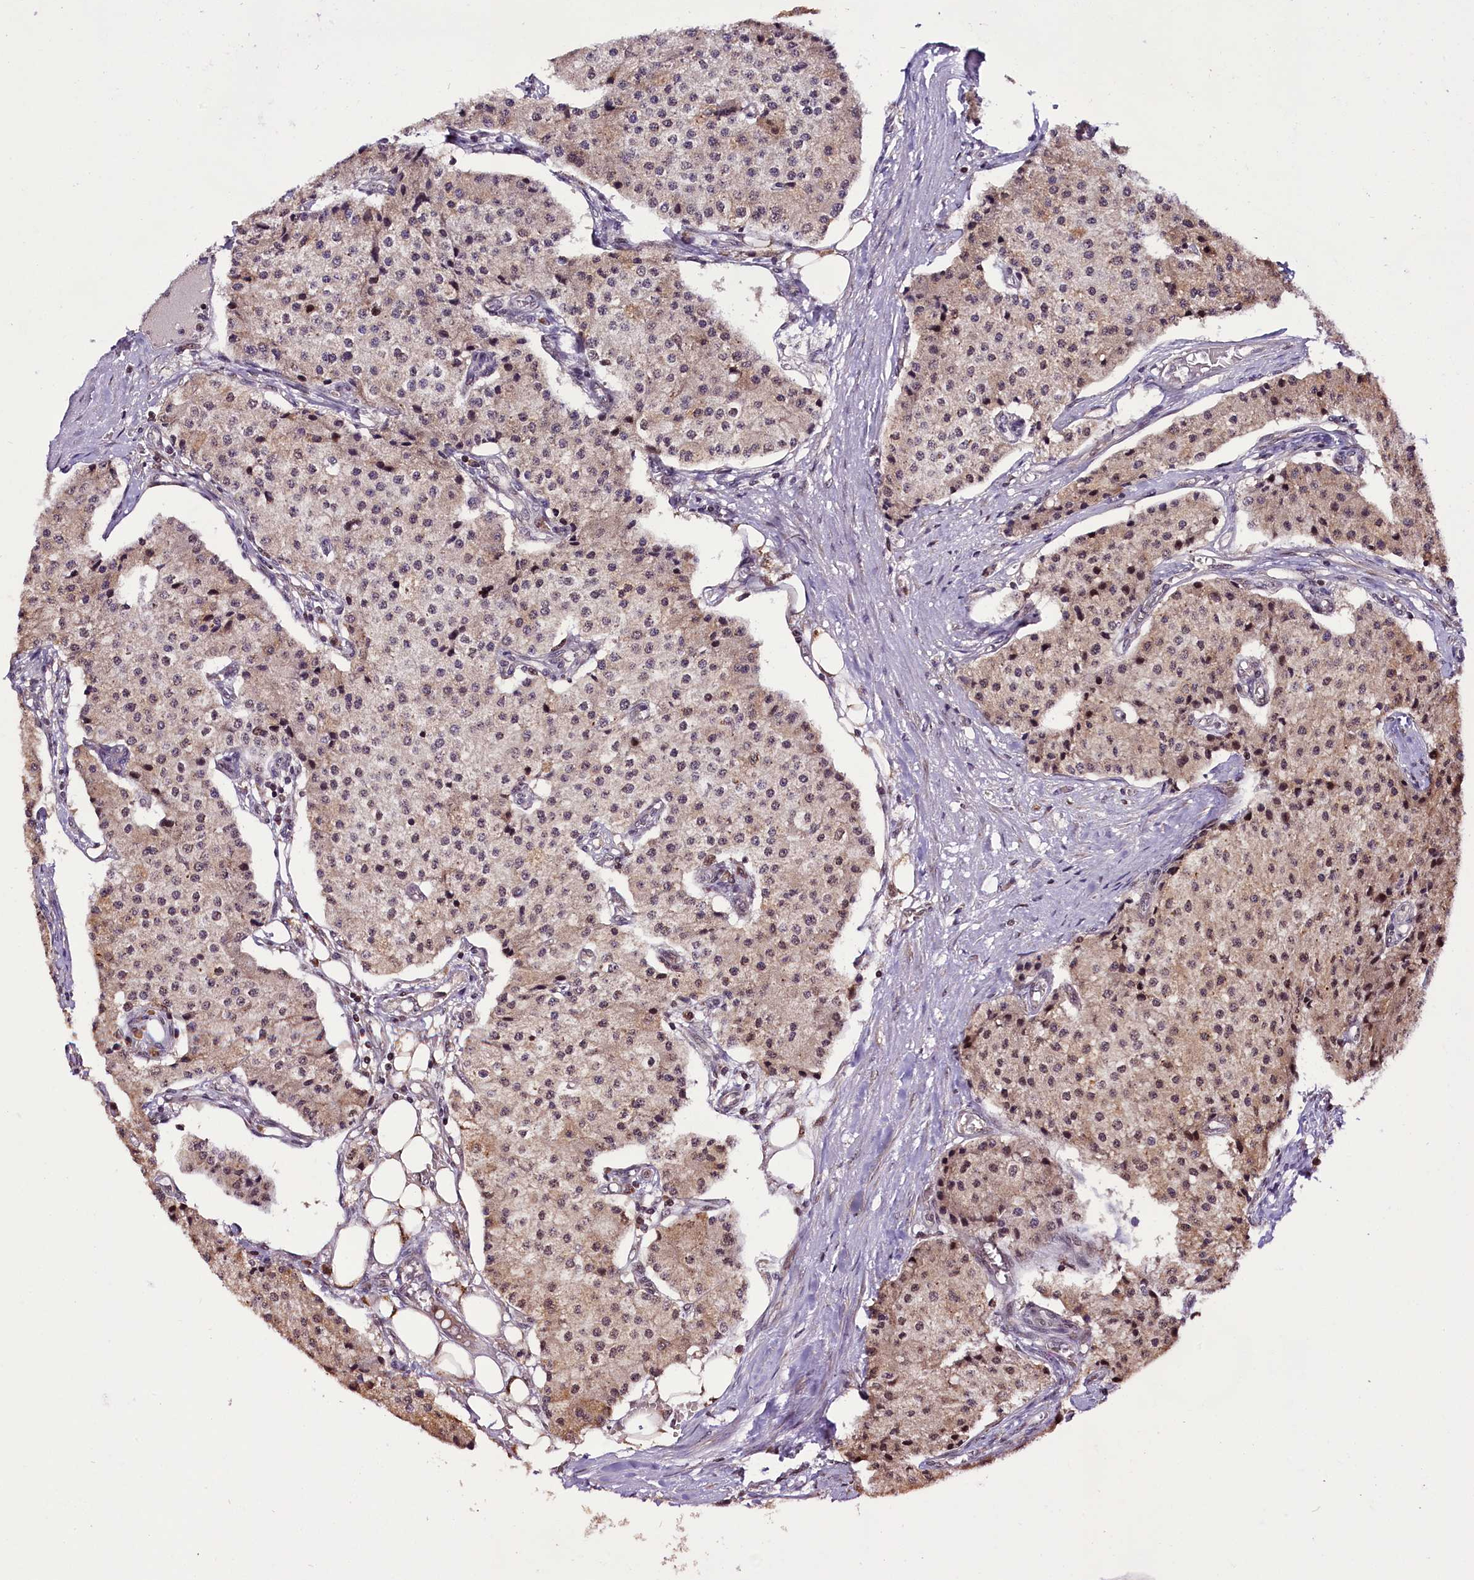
{"staining": {"intensity": "weak", "quantity": "25%-75%", "location": "nuclear"}, "tissue": "carcinoid", "cell_type": "Tumor cells", "image_type": "cancer", "snomed": [{"axis": "morphology", "description": "Carcinoid, malignant, NOS"}, {"axis": "topography", "description": "Colon"}], "caption": "Human carcinoid stained for a protein (brown) displays weak nuclear positive expression in about 25%-75% of tumor cells.", "gene": "RPUSD2", "patient": {"sex": "female", "age": 52}}